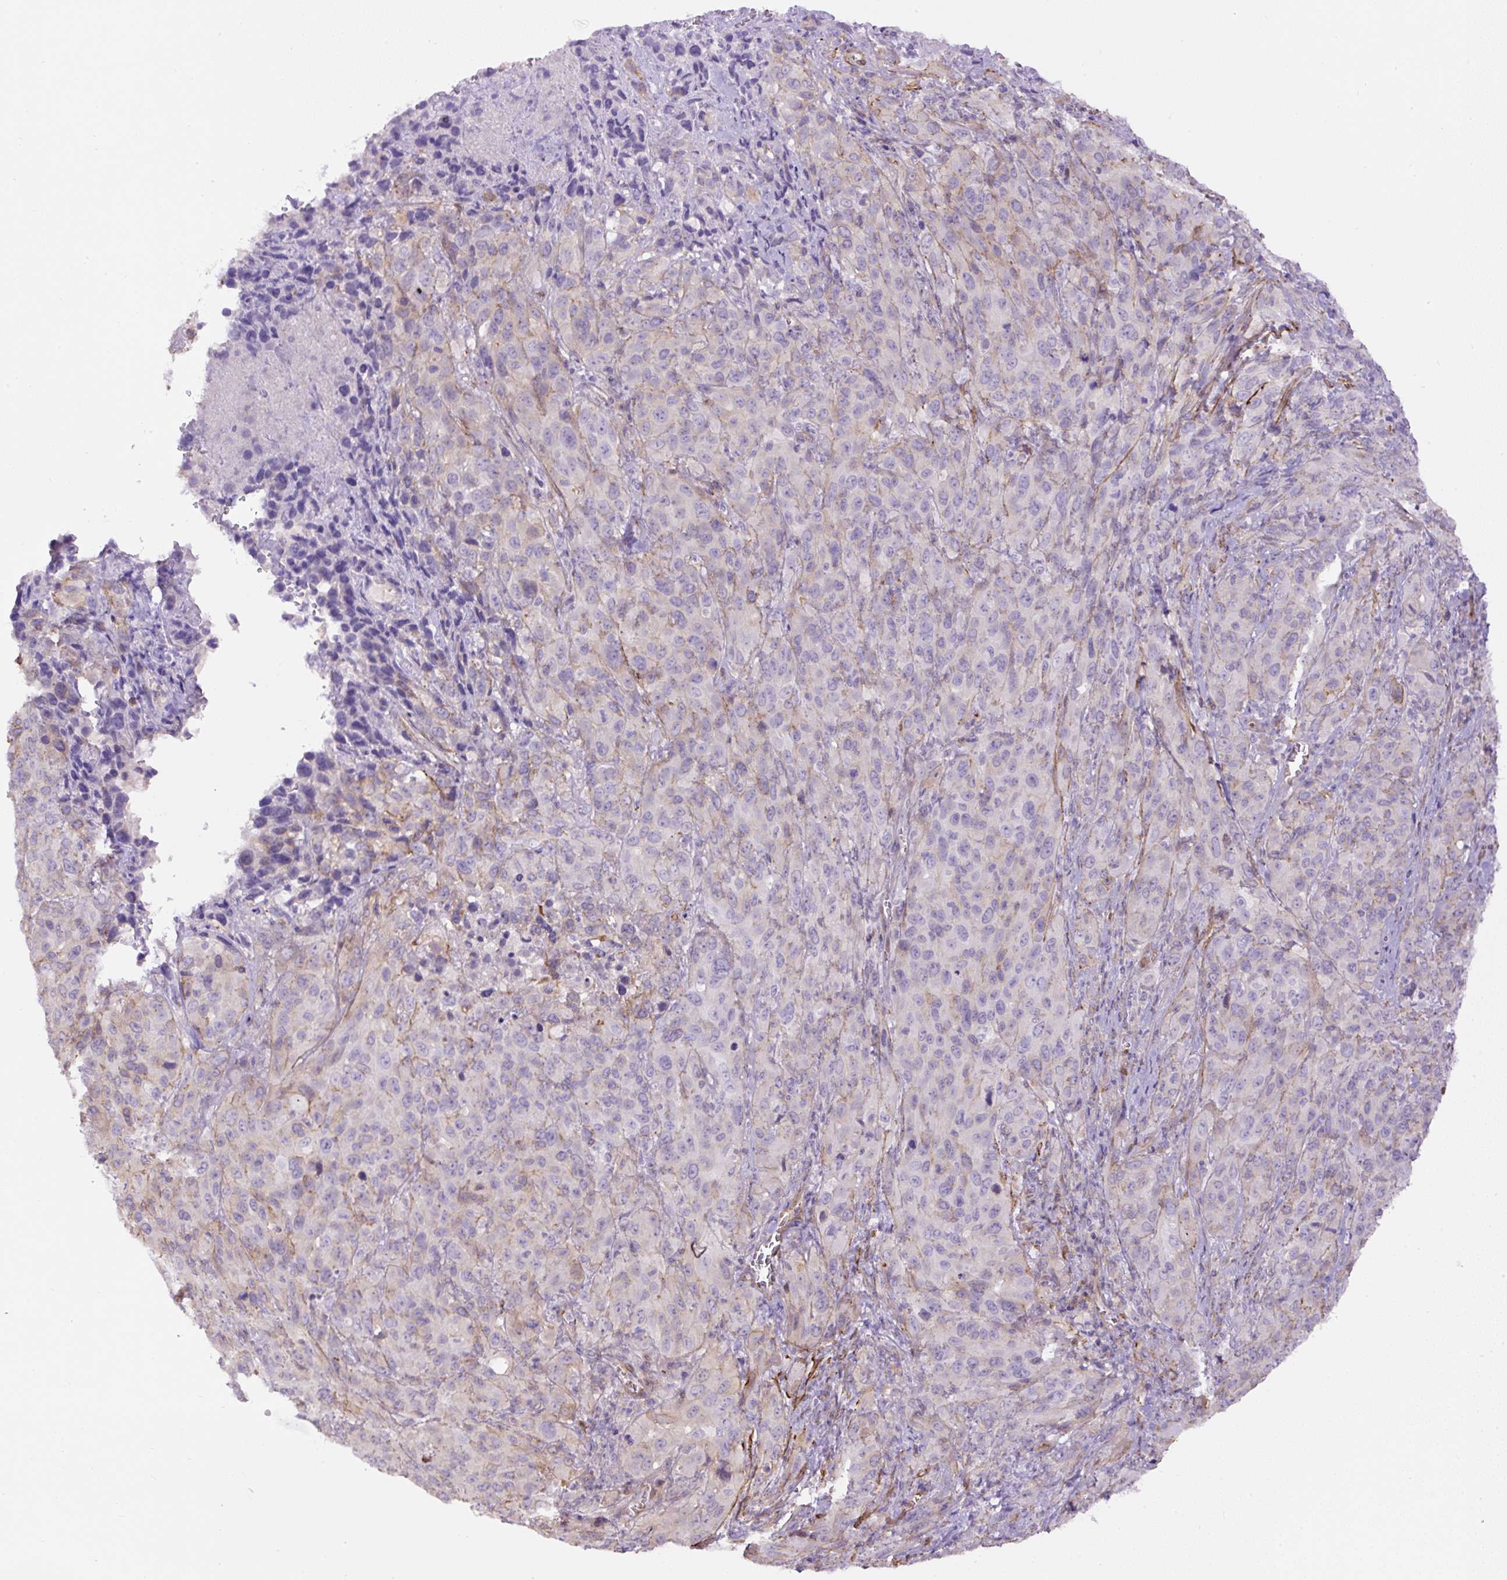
{"staining": {"intensity": "moderate", "quantity": "<25%", "location": "cytoplasmic/membranous"}, "tissue": "cervical cancer", "cell_type": "Tumor cells", "image_type": "cancer", "snomed": [{"axis": "morphology", "description": "Squamous cell carcinoma, NOS"}, {"axis": "topography", "description": "Cervix"}], "caption": "Protein expression analysis of human cervical cancer (squamous cell carcinoma) reveals moderate cytoplasmic/membranous staining in about <25% of tumor cells.", "gene": "B3GALT5", "patient": {"sex": "female", "age": 51}}